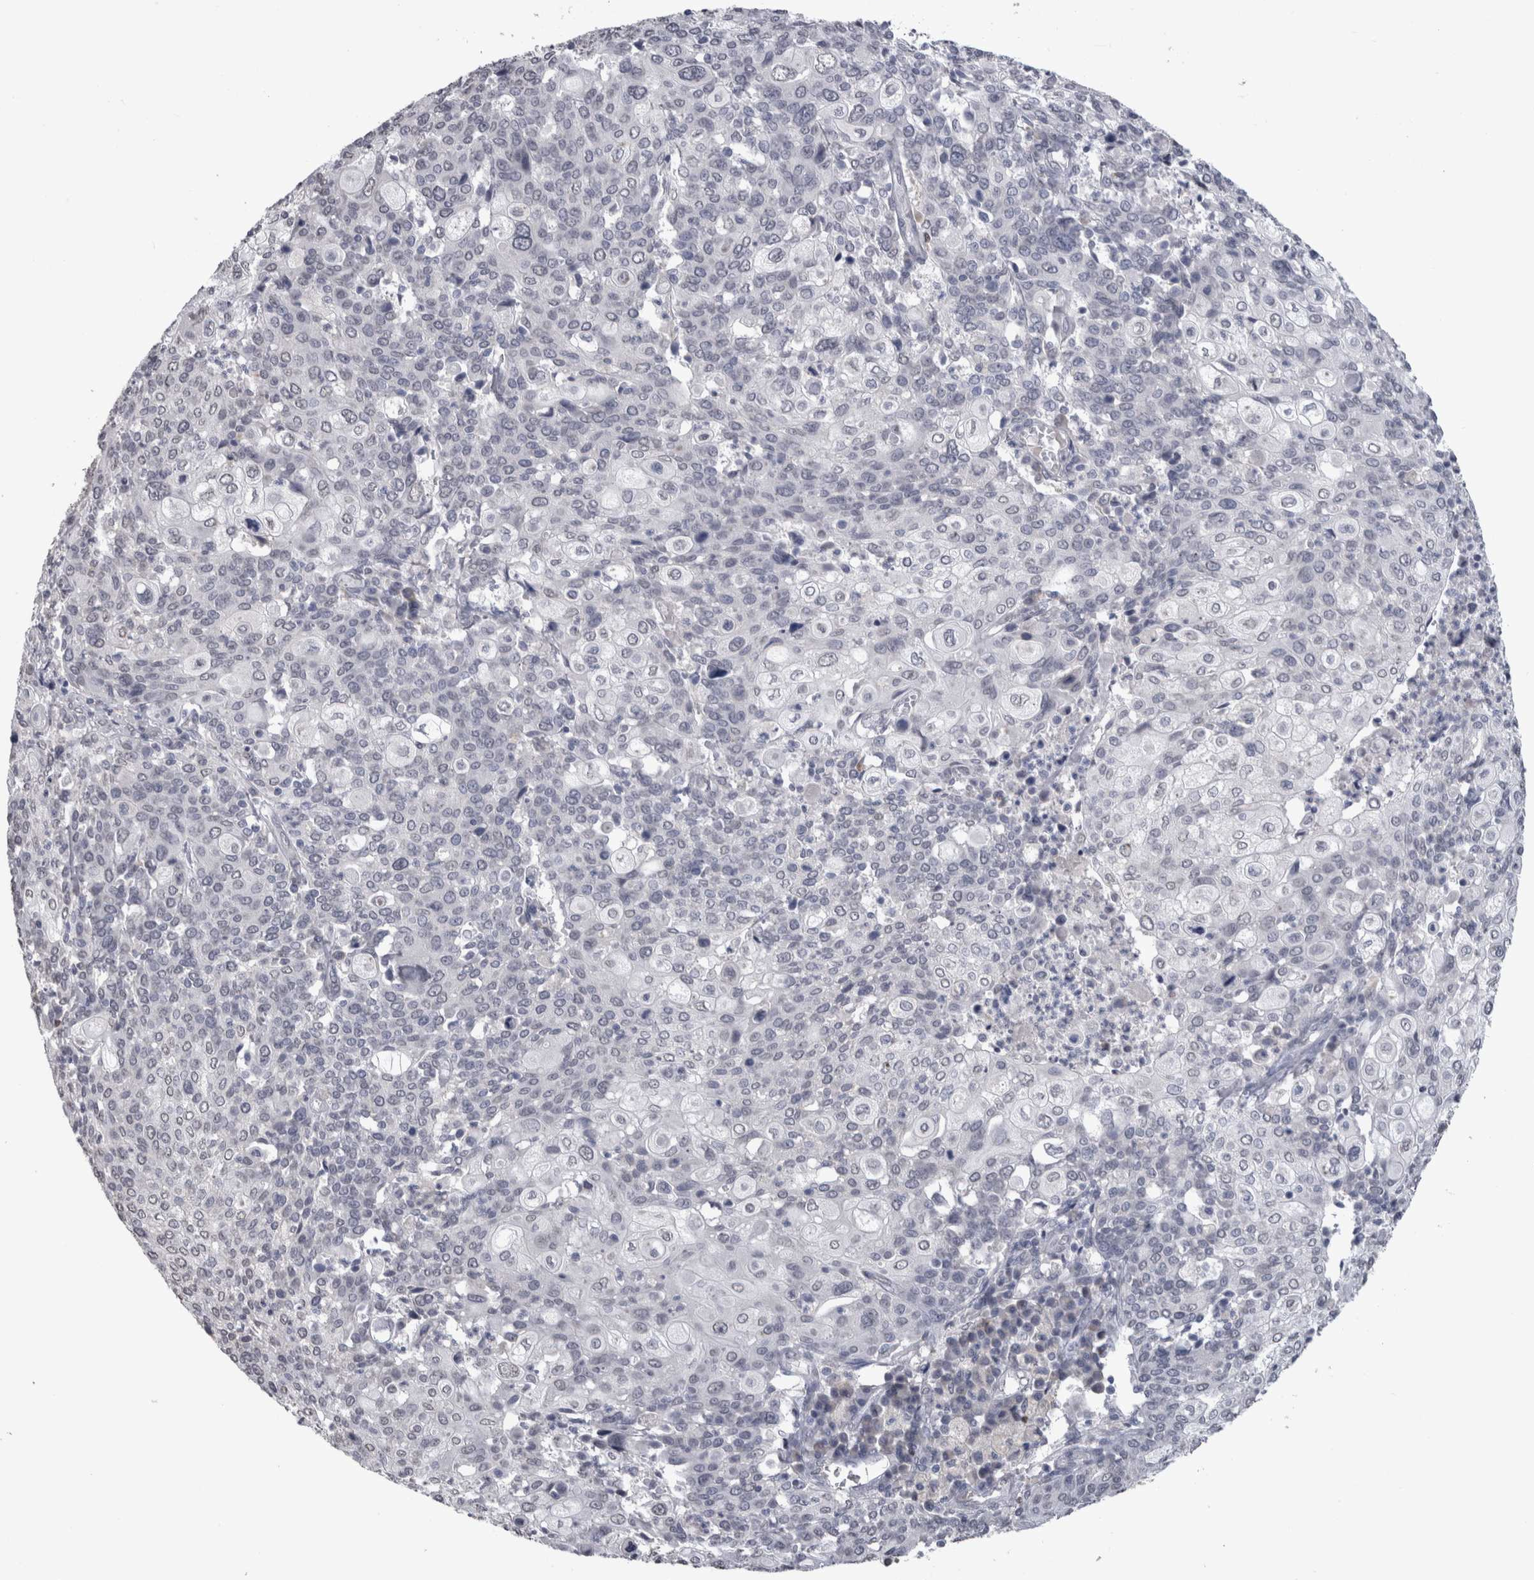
{"staining": {"intensity": "negative", "quantity": "none", "location": "none"}, "tissue": "cervical cancer", "cell_type": "Tumor cells", "image_type": "cancer", "snomed": [{"axis": "morphology", "description": "Squamous cell carcinoma, NOS"}, {"axis": "topography", "description": "Cervix"}], "caption": "Squamous cell carcinoma (cervical) stained for a protein using immunohistochemistry displays no positivity tumor cells.", "gene": "PAX5", "patient": {"sex": "female", "age": 40}}